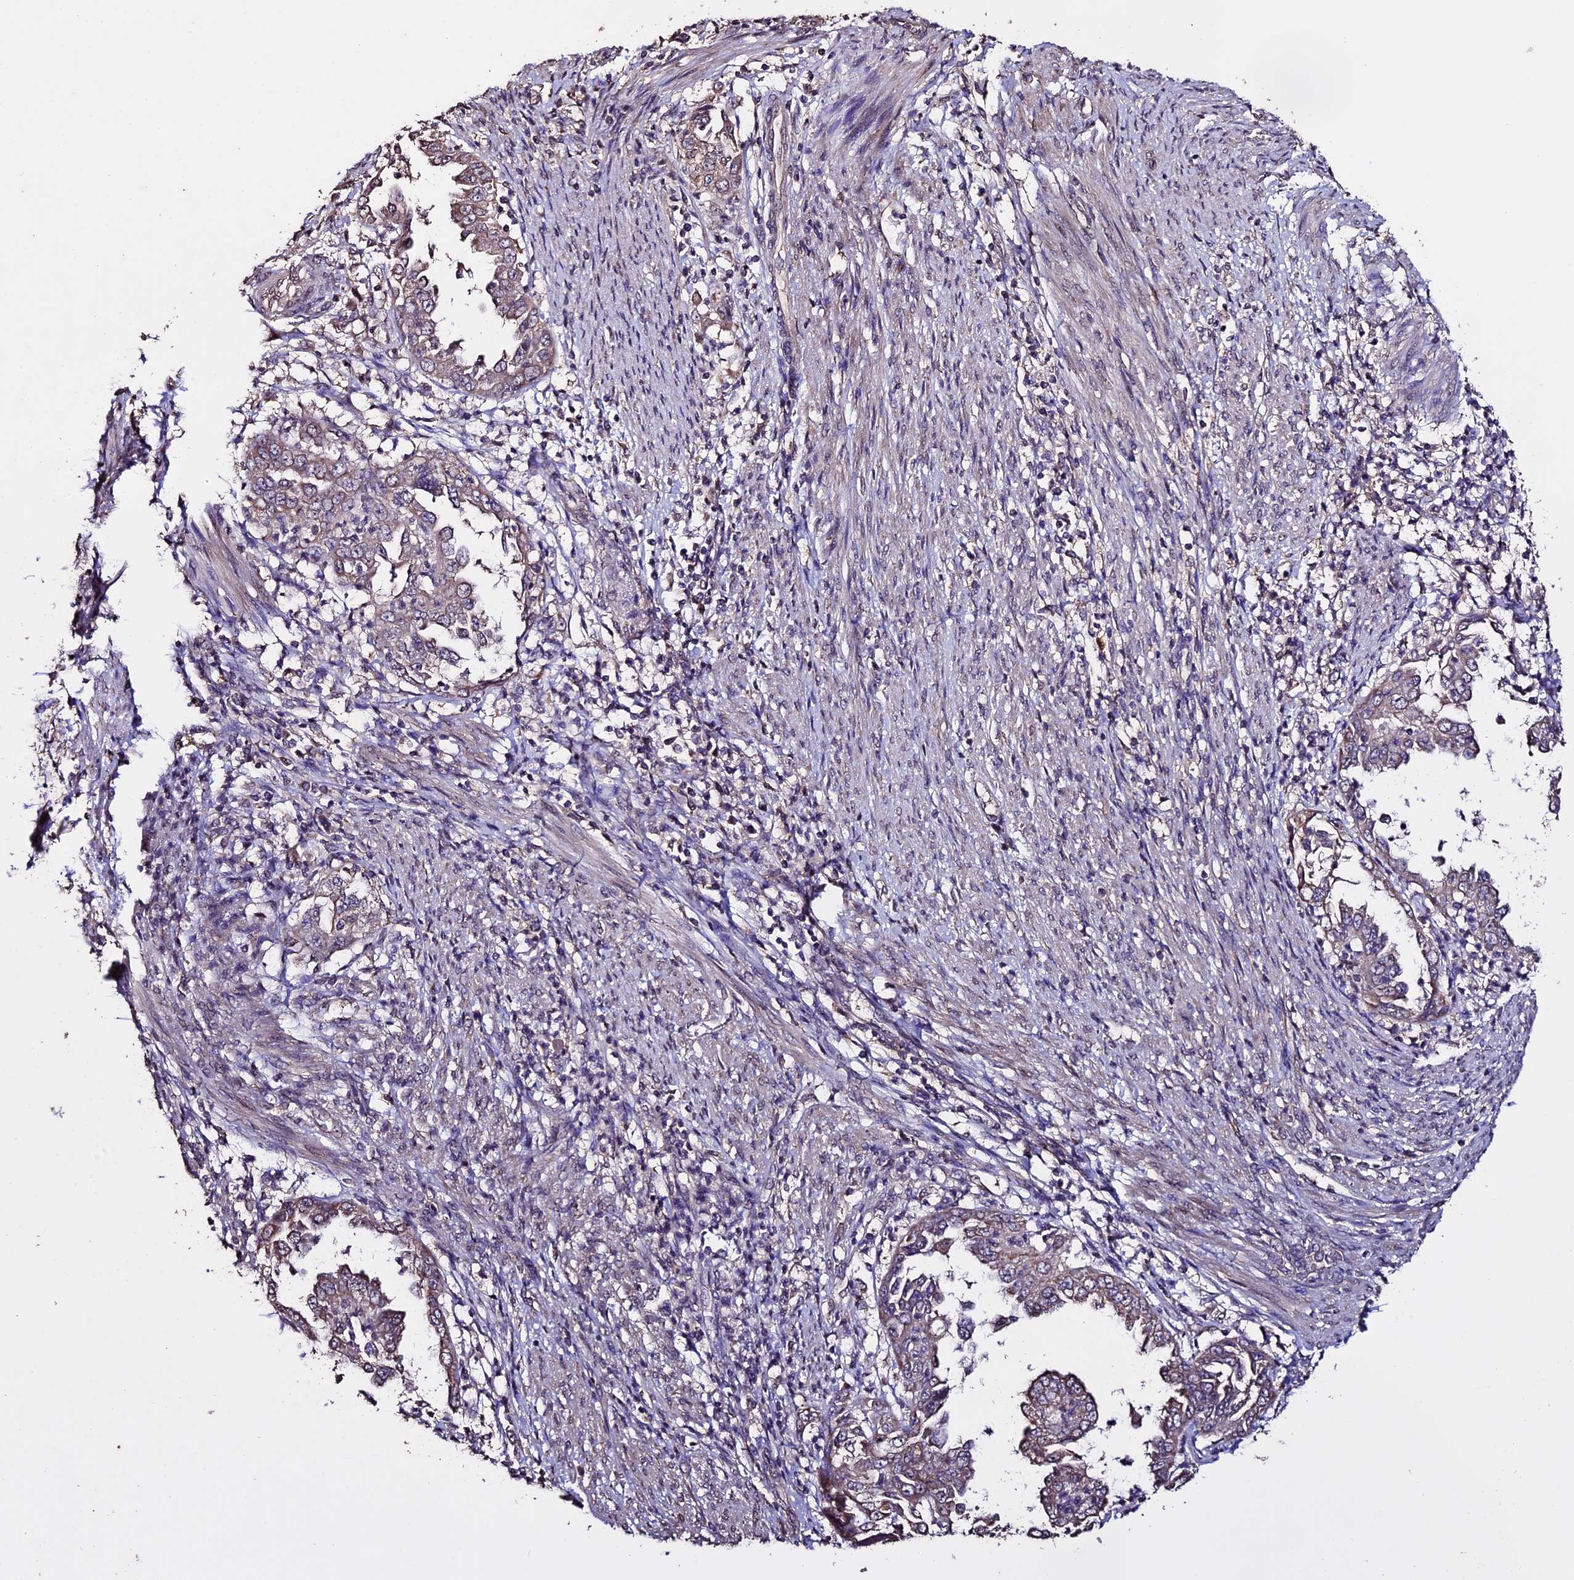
{"staining": {"intensity": "weak", "quantity": ">75%", "location": "cytoplasmic/membranous"}, "tissue": "endometrial cancer", "cell_type": "Tumor cells", "image_type": "cancer", "snomed": [{"axis": "morphology", "description": "Adenocarcinoma, NOS"}, {"axis": "topography", "description": "Endometrium"}], "caption": "Human endometrial cancer stained with a protein marker shows weak staining in tumor cells.", "gene": "DIS3L", "patient": {"sex": "female", "age": 85}}